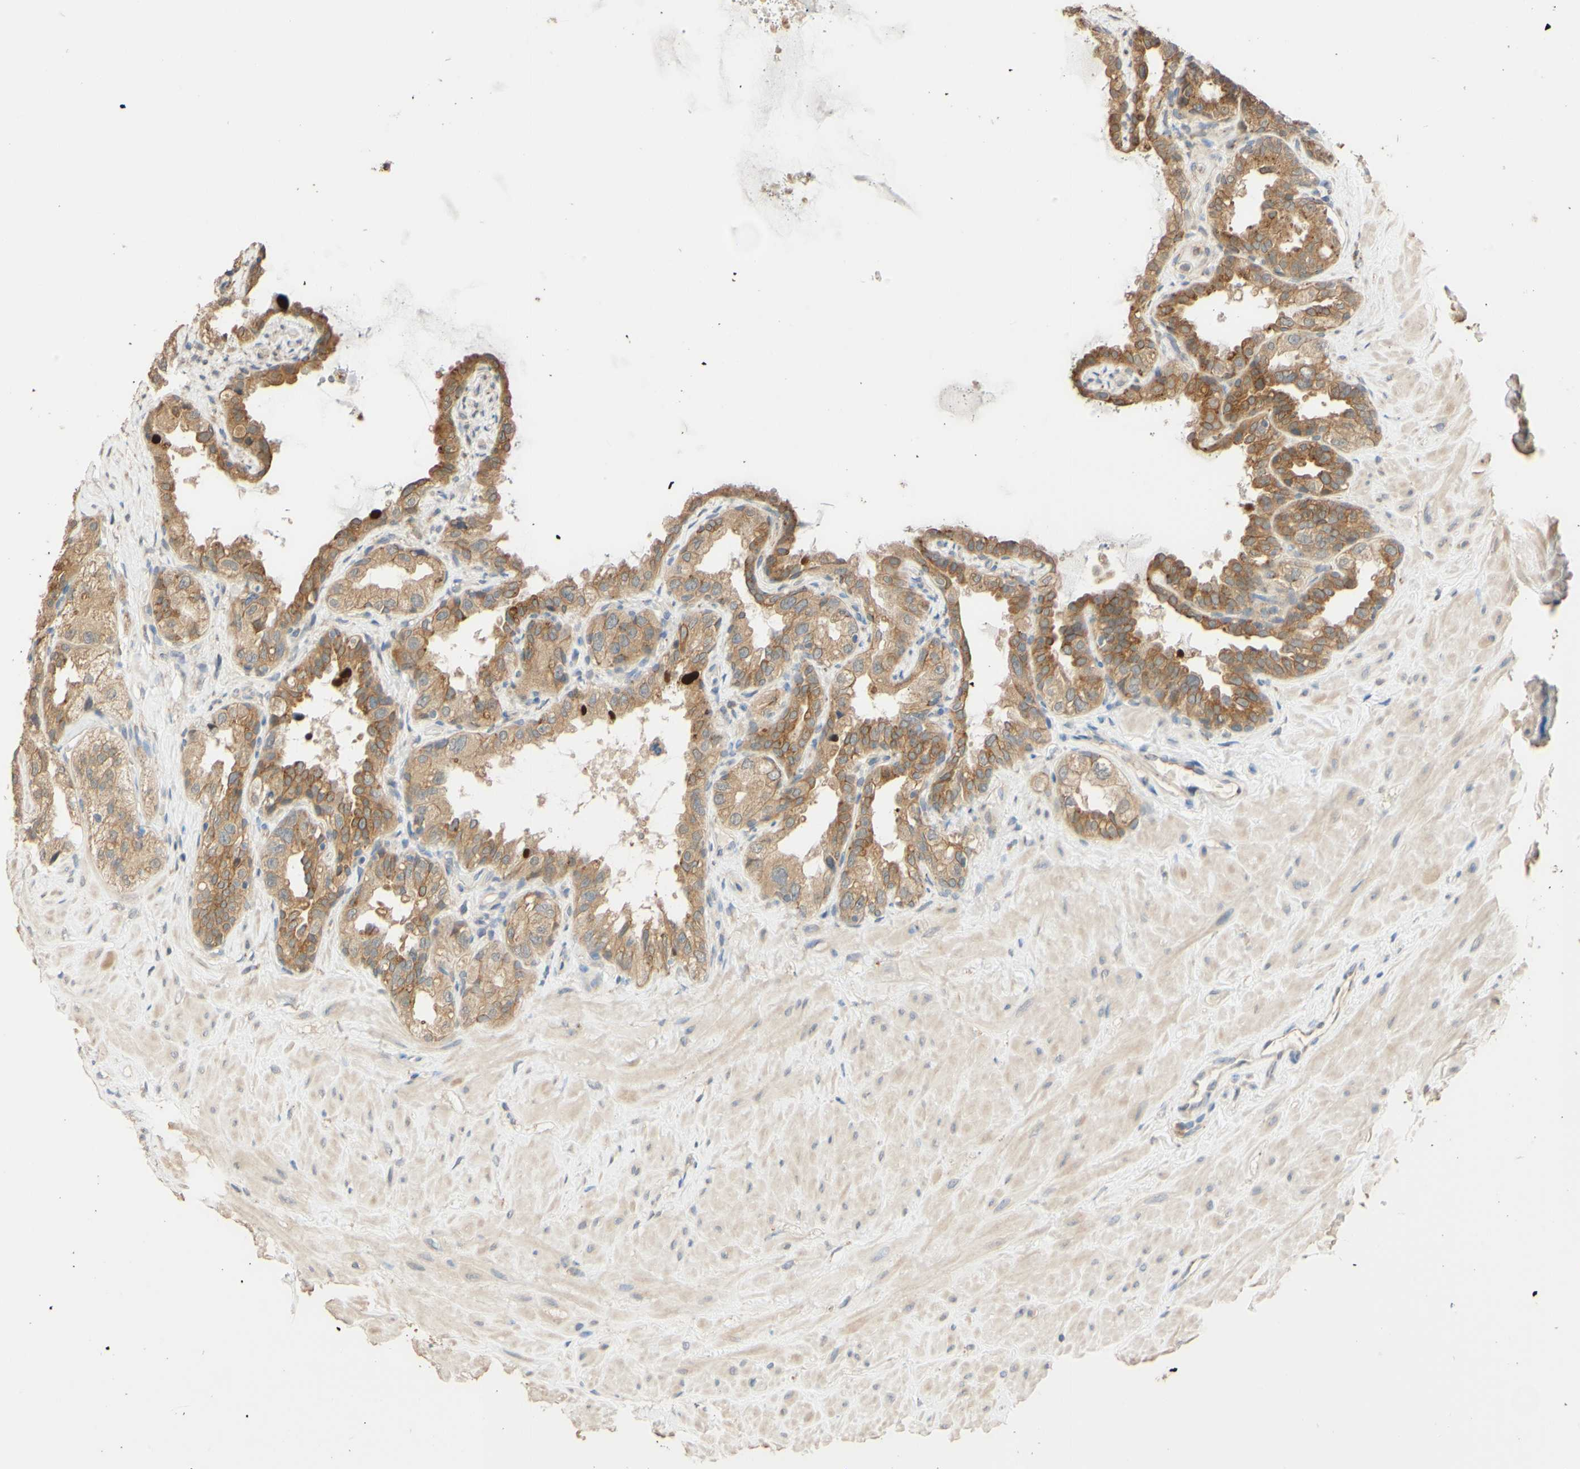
{"staining": {"intensity": "moderate", "quantity": ">75%", "location": "cytoplasmic/membranous"}, "tissue": "seminal vesicle", "cell_type": "Glandular cells", "image_type": "normal", "snomed": [{"axis": "morphology", "description": "Normal tissue, NOS"}, {"axis": "topography", "description": "Seminal veicle"}], "caption": "Immunohistochemical staining of normal seminal vesicle reveals >75% levels of moderate cytoplasmic/membranous protein staining in about >75% of glandular cells. Nuclei are stained in blue.", "gene": "SMIM19", "patient": {"sex": "male", "age": 68}}